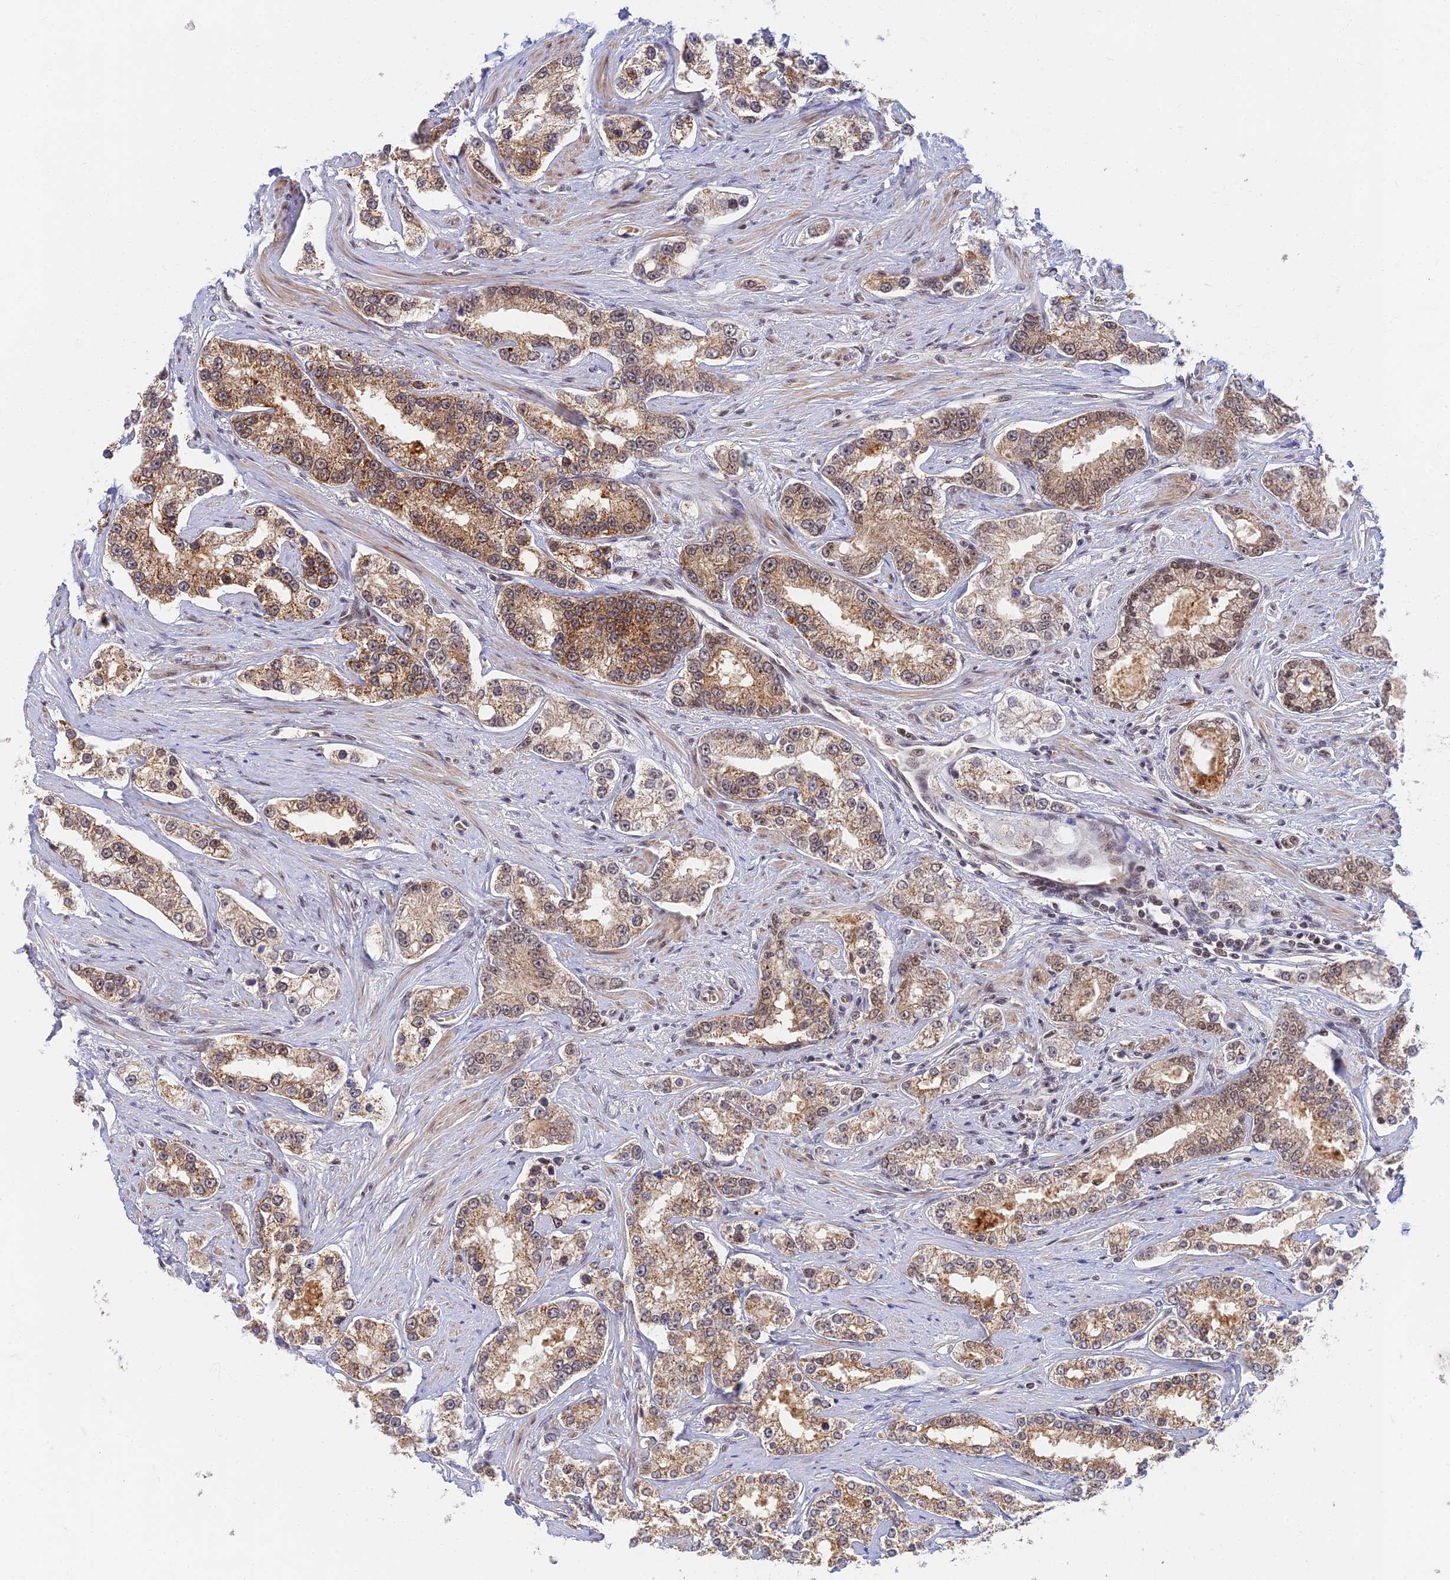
{"staining": {"intensity": "moderate", "quantity": ">75%", "location": "cytoplasmic/membranous"}, "tissue": "prostate cancer", "cell_type": "Tumor cells", "image_type": "cancer", "snomed": [{"axis": "morphology", "description": "Normal tissue, NOS"}, {"axis": "morphology", "description": "Adenocarcinoma, High grade"}, {"axis": "topography", "description": "Prostate"}], "caption": "Prostate cancer (adenocarcinoma (high-grade)) stained for a protein demonstrates moderate cytoplasmic/membranous positivity in tumor cells.", "gene": "TCEA2", "patient": {"sex": "male", "age": 83}}